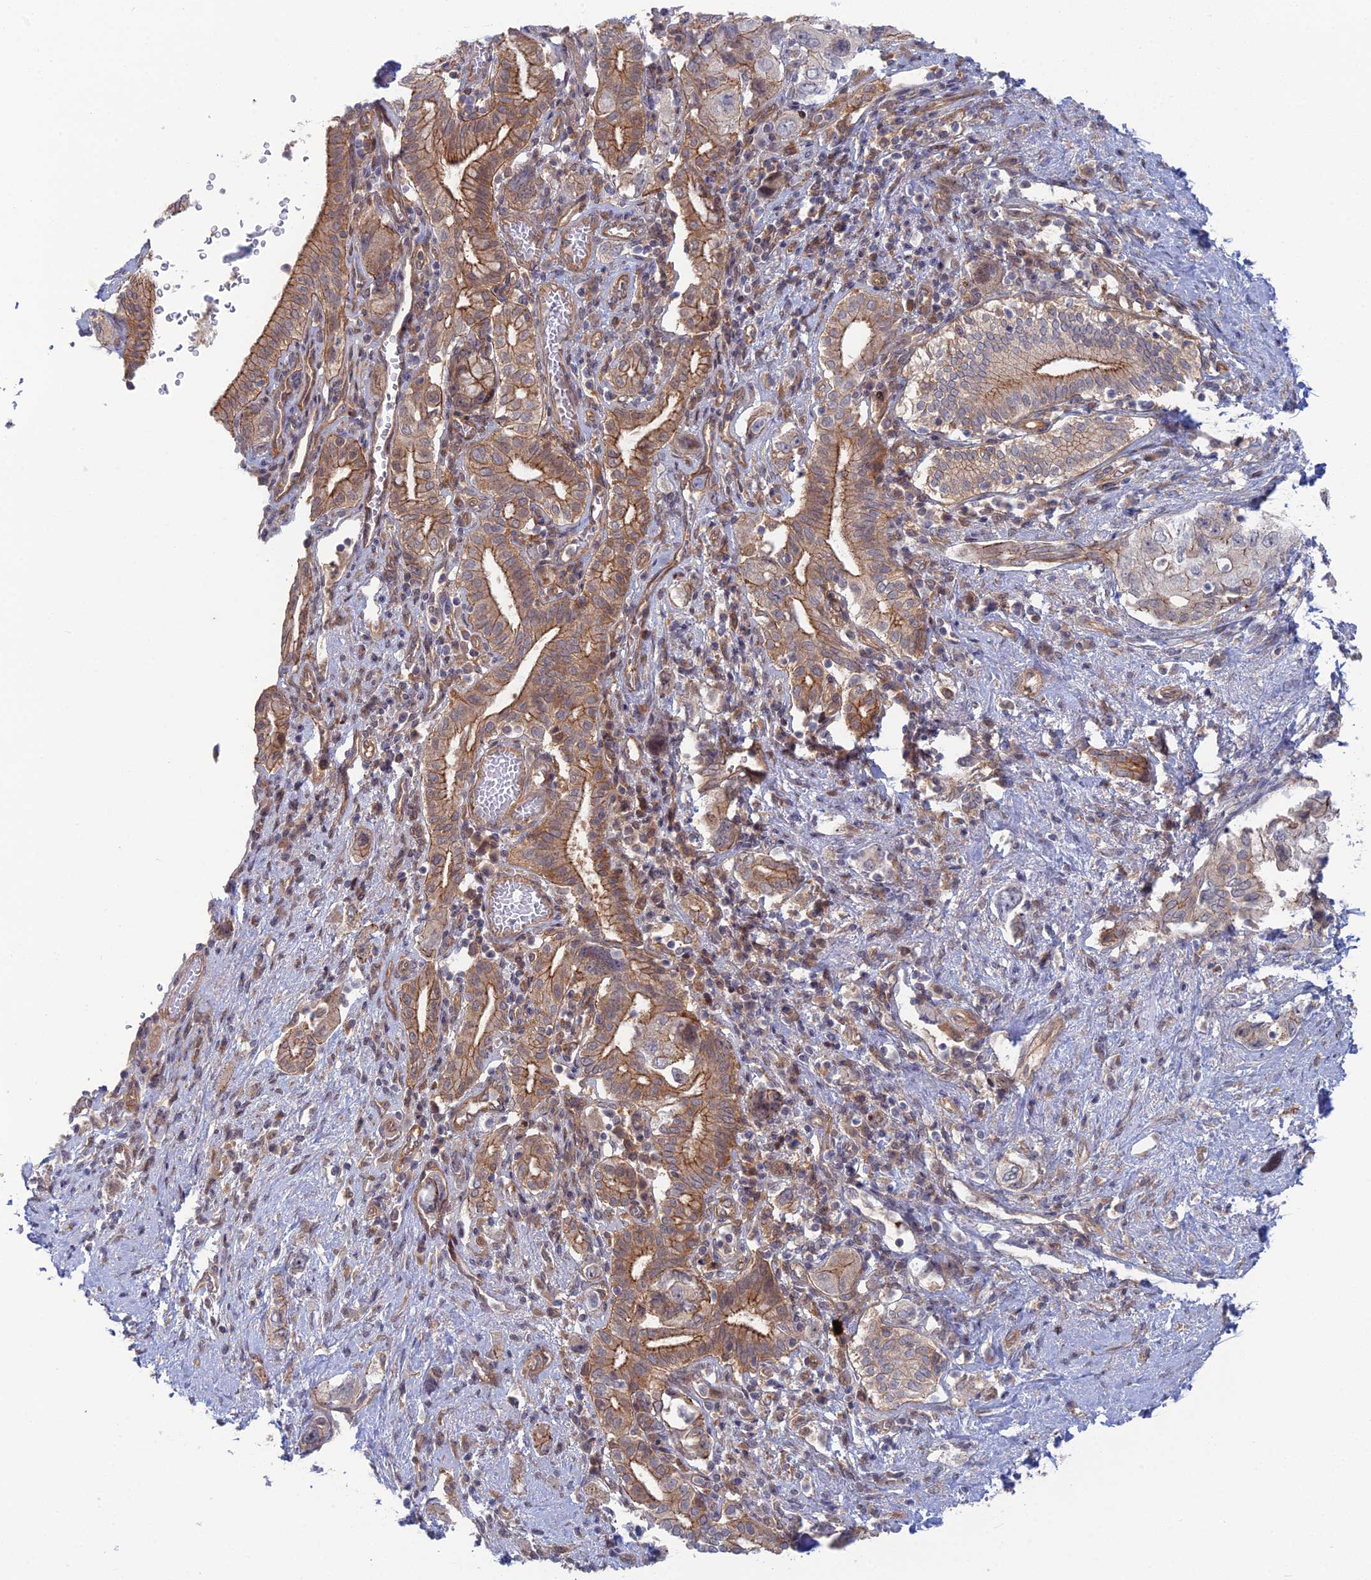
{"staining": {"intensity": "moderate", "quantity": ">75%", "location": "cytoplasmic/membranous"}, "tissue": "pancreatic cancer", "cell_type": "Tumor cells", "image_type": "cancer", "snomed": [{"axis": "morphology", "description": "Adenocarcinoma, NOS"}, {"axis": "topography", "description": "Pancreas"}], "caption": "High-magnification brightfield microscopy of adenocarcinoma (pancreatic) stained with DAB (brown) and counterstained with hematoxylin (blue). tumor cells exhibit moderate cytoplasmic/membranous expression is seen in approximately>75% of cells.", "gene": "ABHD1", "patient": {"sex": "female", "age": 73}}